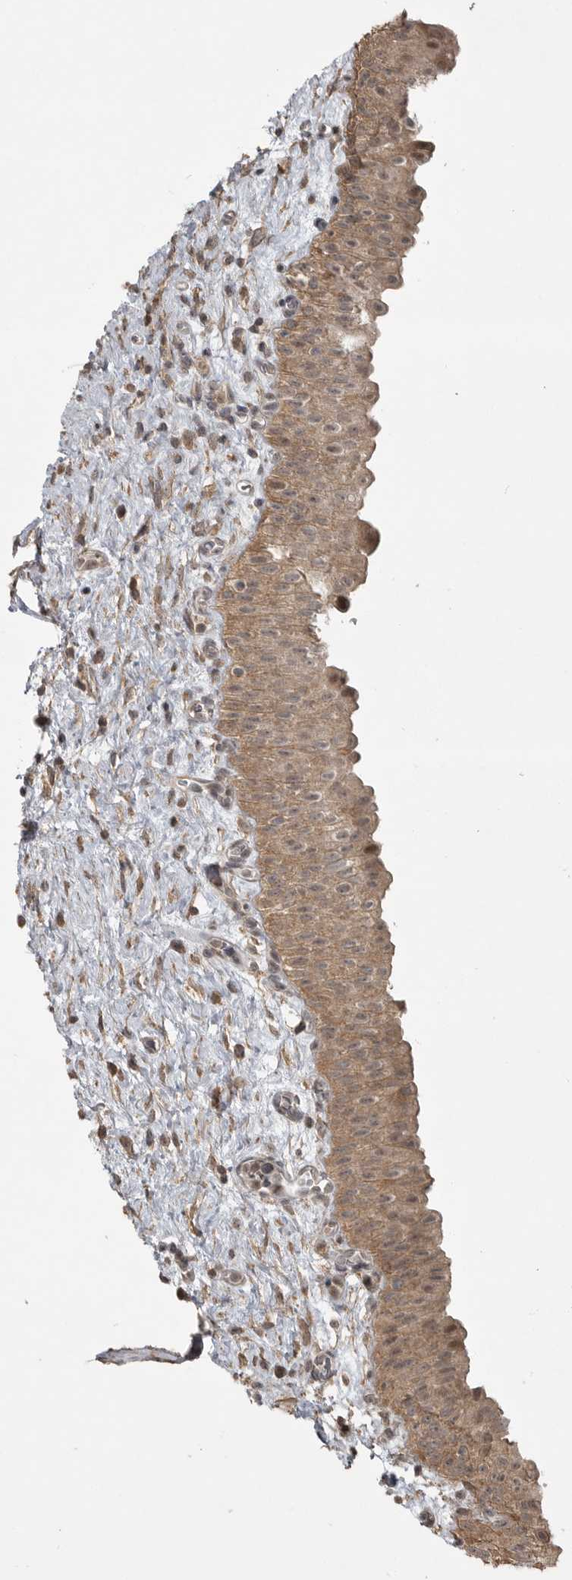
{"staining": {"intensity": "moderate", "quantity": ">75%", "location": "cytoplasmic/membranous"}, "tissue": "urinary bladder", "cell_type": "Urothelial cells", "image_type": "normal", "snomed": [{"axis": "morphology", "description": "Normal tissue, NOS"}, {"axis": "topography", "description": "Urinary bladder"}], "caption": "IHC photomicrograph of normal human urinary bladder stained for a protein (brown), which demonstrates medium levels of moderate cytoplasmic/membranous positivity in about >75% of urothelial cells.", "gene": "LLGL1", "patient": {"sex": "male", "age": 82}}